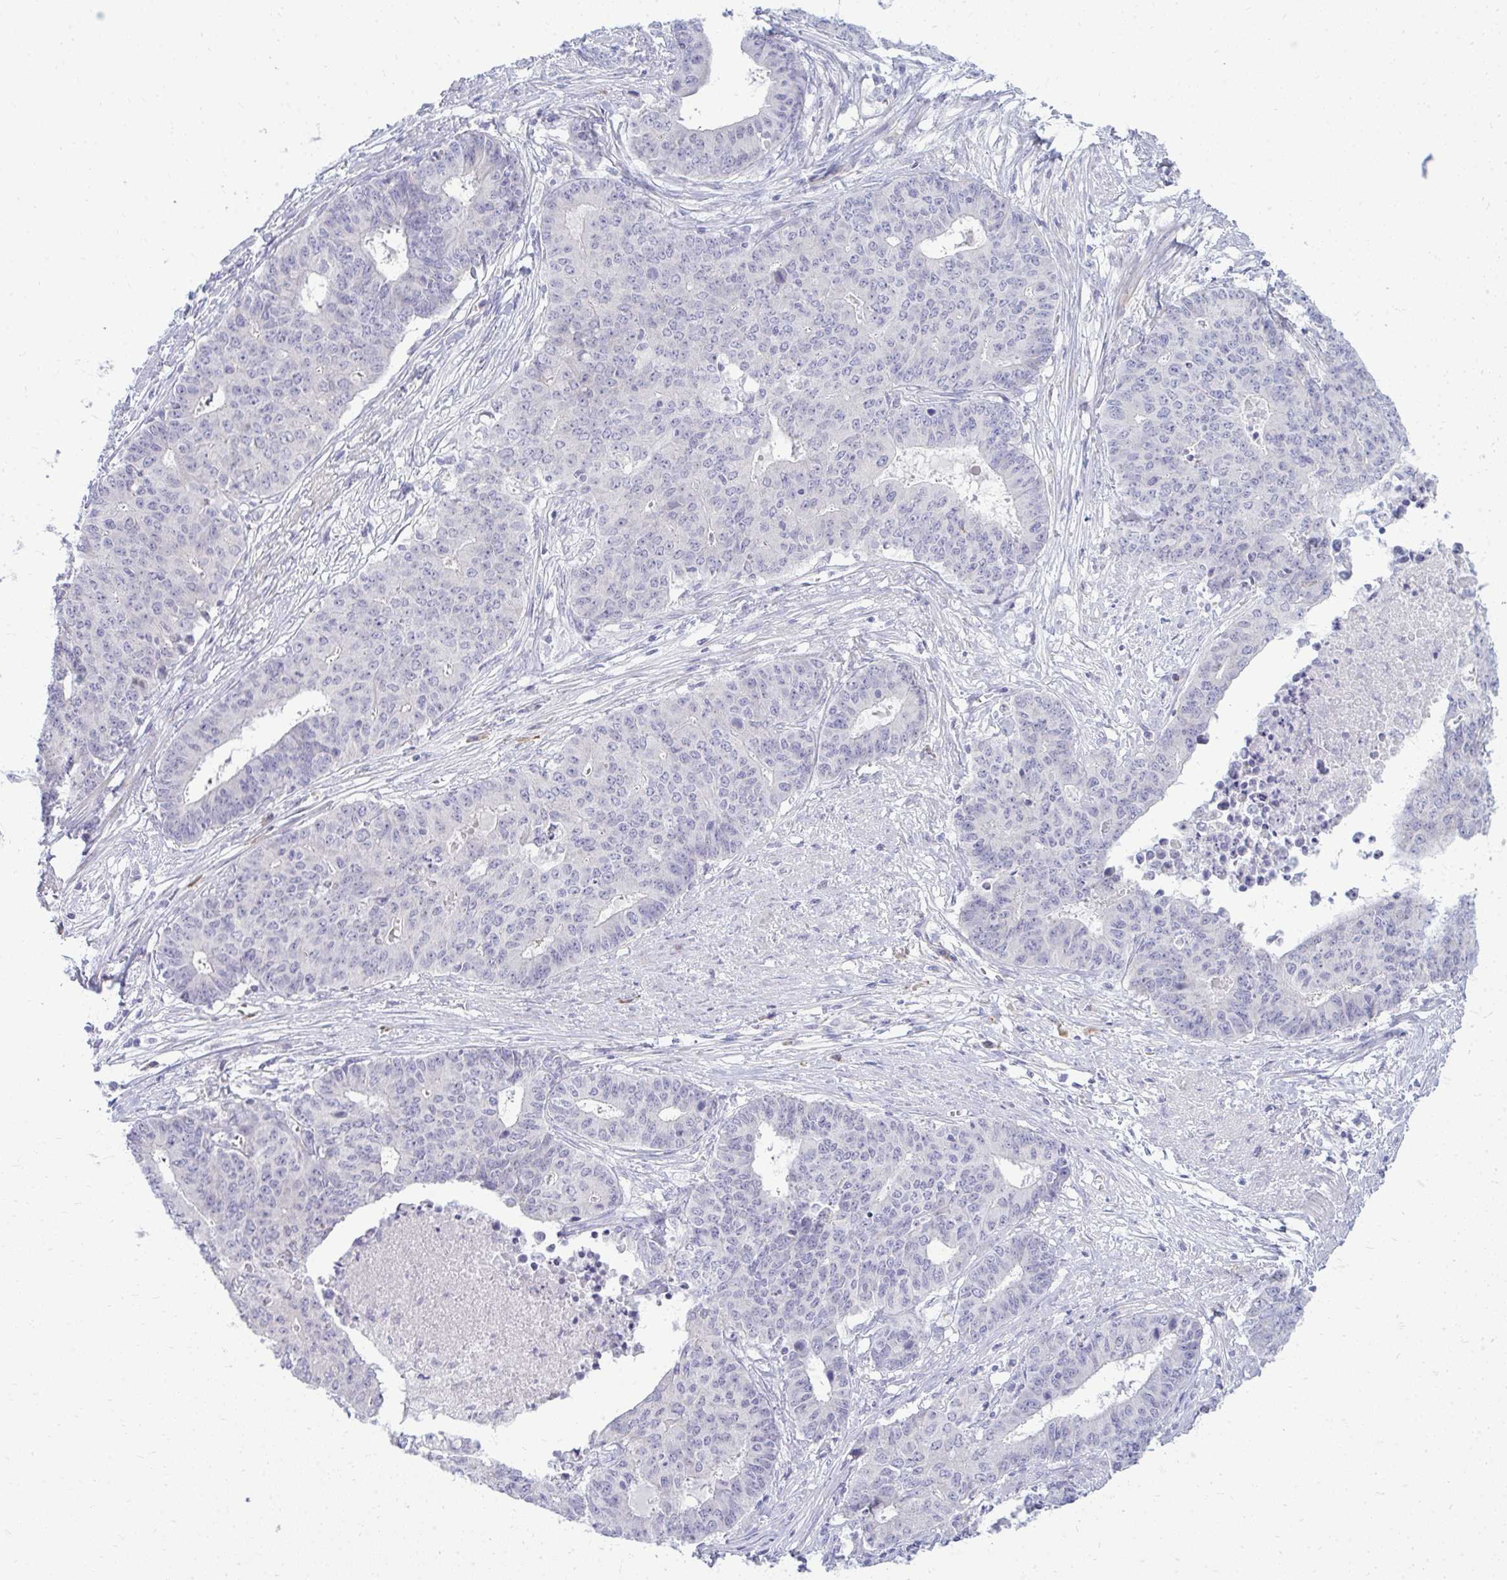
{"staining": {"intensity": "negative", "quantity": "none", "location": "none"}, "tissue": "endometrial cancer", "cell_type": "Tumor cells", "image_type": "cancer", "snomed": [{"axis": "morphology", "description": "Adenocarcinoma, NOS"}, {"axis": "topography", "description": "Endometrium"}], "caption": "Immunohistochemistry (IHC) of human adenocarcinoma (endometrial) demonstrates no expression in tumor cells.", "gene": "TSPEAR", "patient": {"sex": "female", "age": 59}}